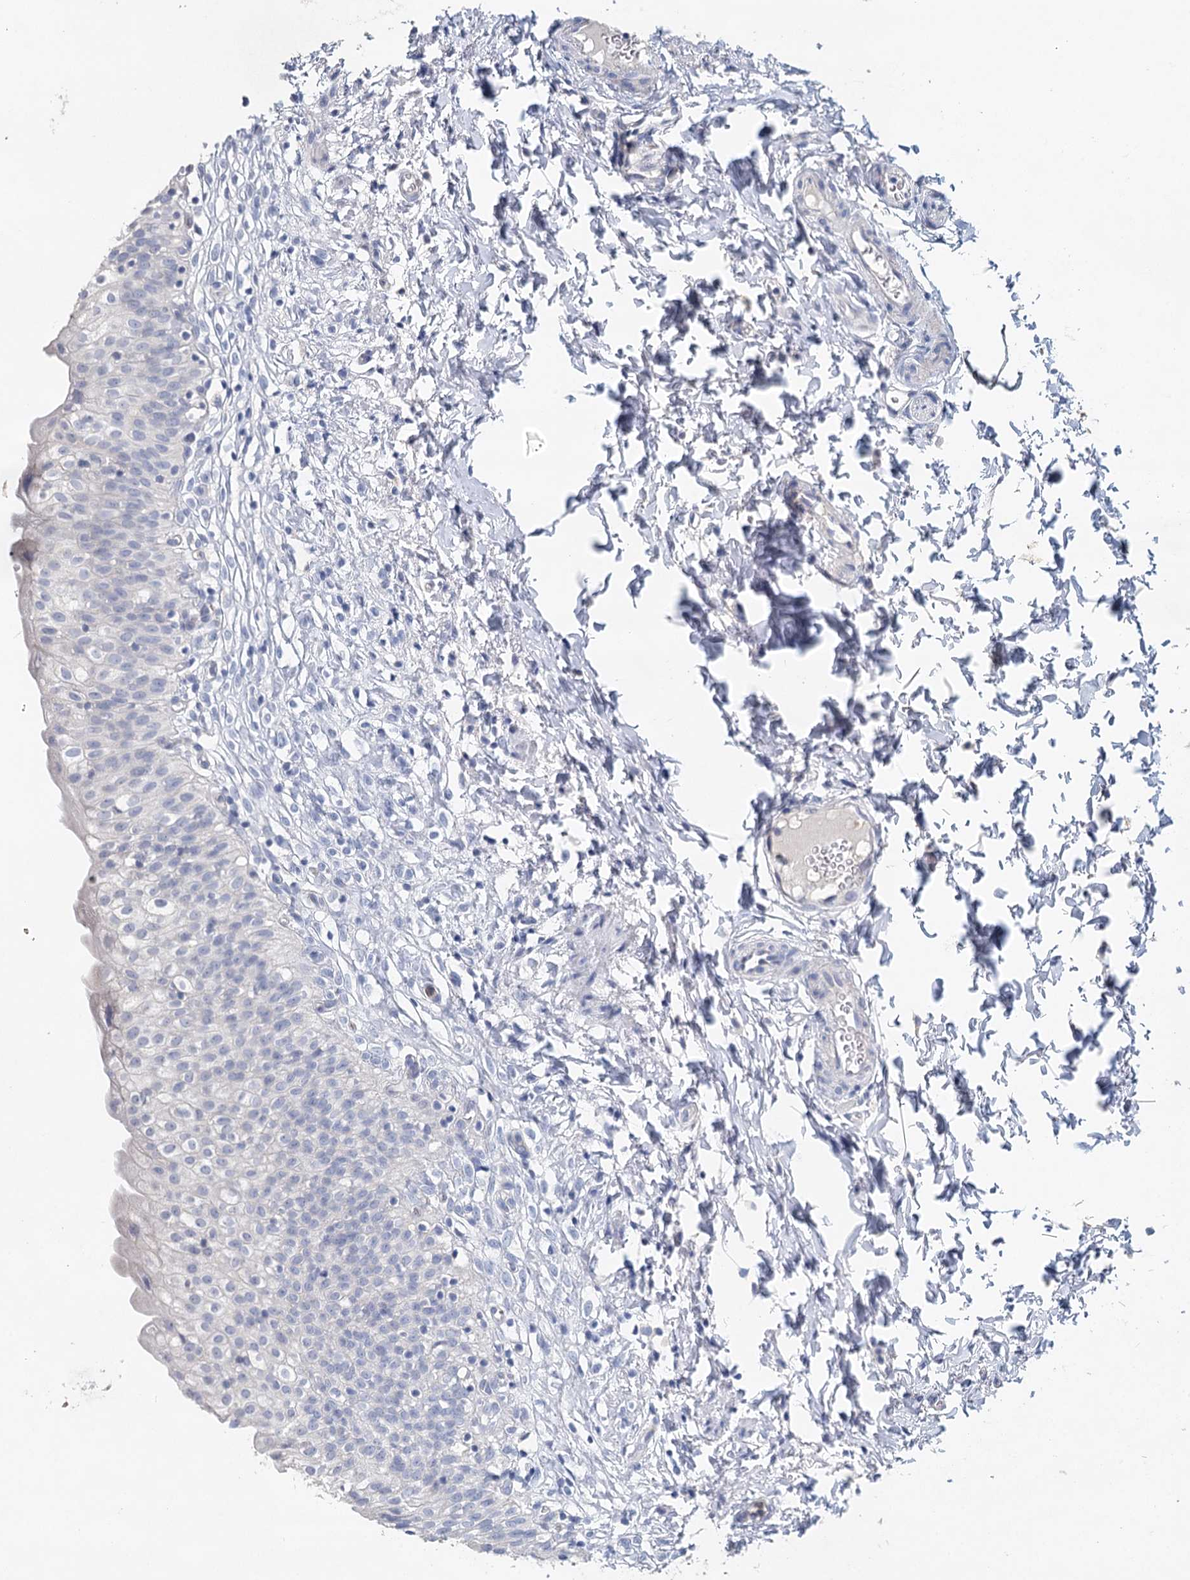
{"staining": {"intensity": "negative", "quantity": "none", "location": "none"}, "tissue": "urinary bladder", "cell_type": "Urothelial cells", "image_type": "normal", "snomed": [{"axis": "morphology", "description": "Normal tissue, NOS"}, {"axis": "topography", "description": "Urinary bladder"}], "caption": "This is a micrograph of IHC staining of normal urinary bladder, which shows no expression in urothelial cells. (DAB IHC with hematoxylin counter stain).", "gene": "MYL6B", "patient": {"sex": "male", "age": 55}}